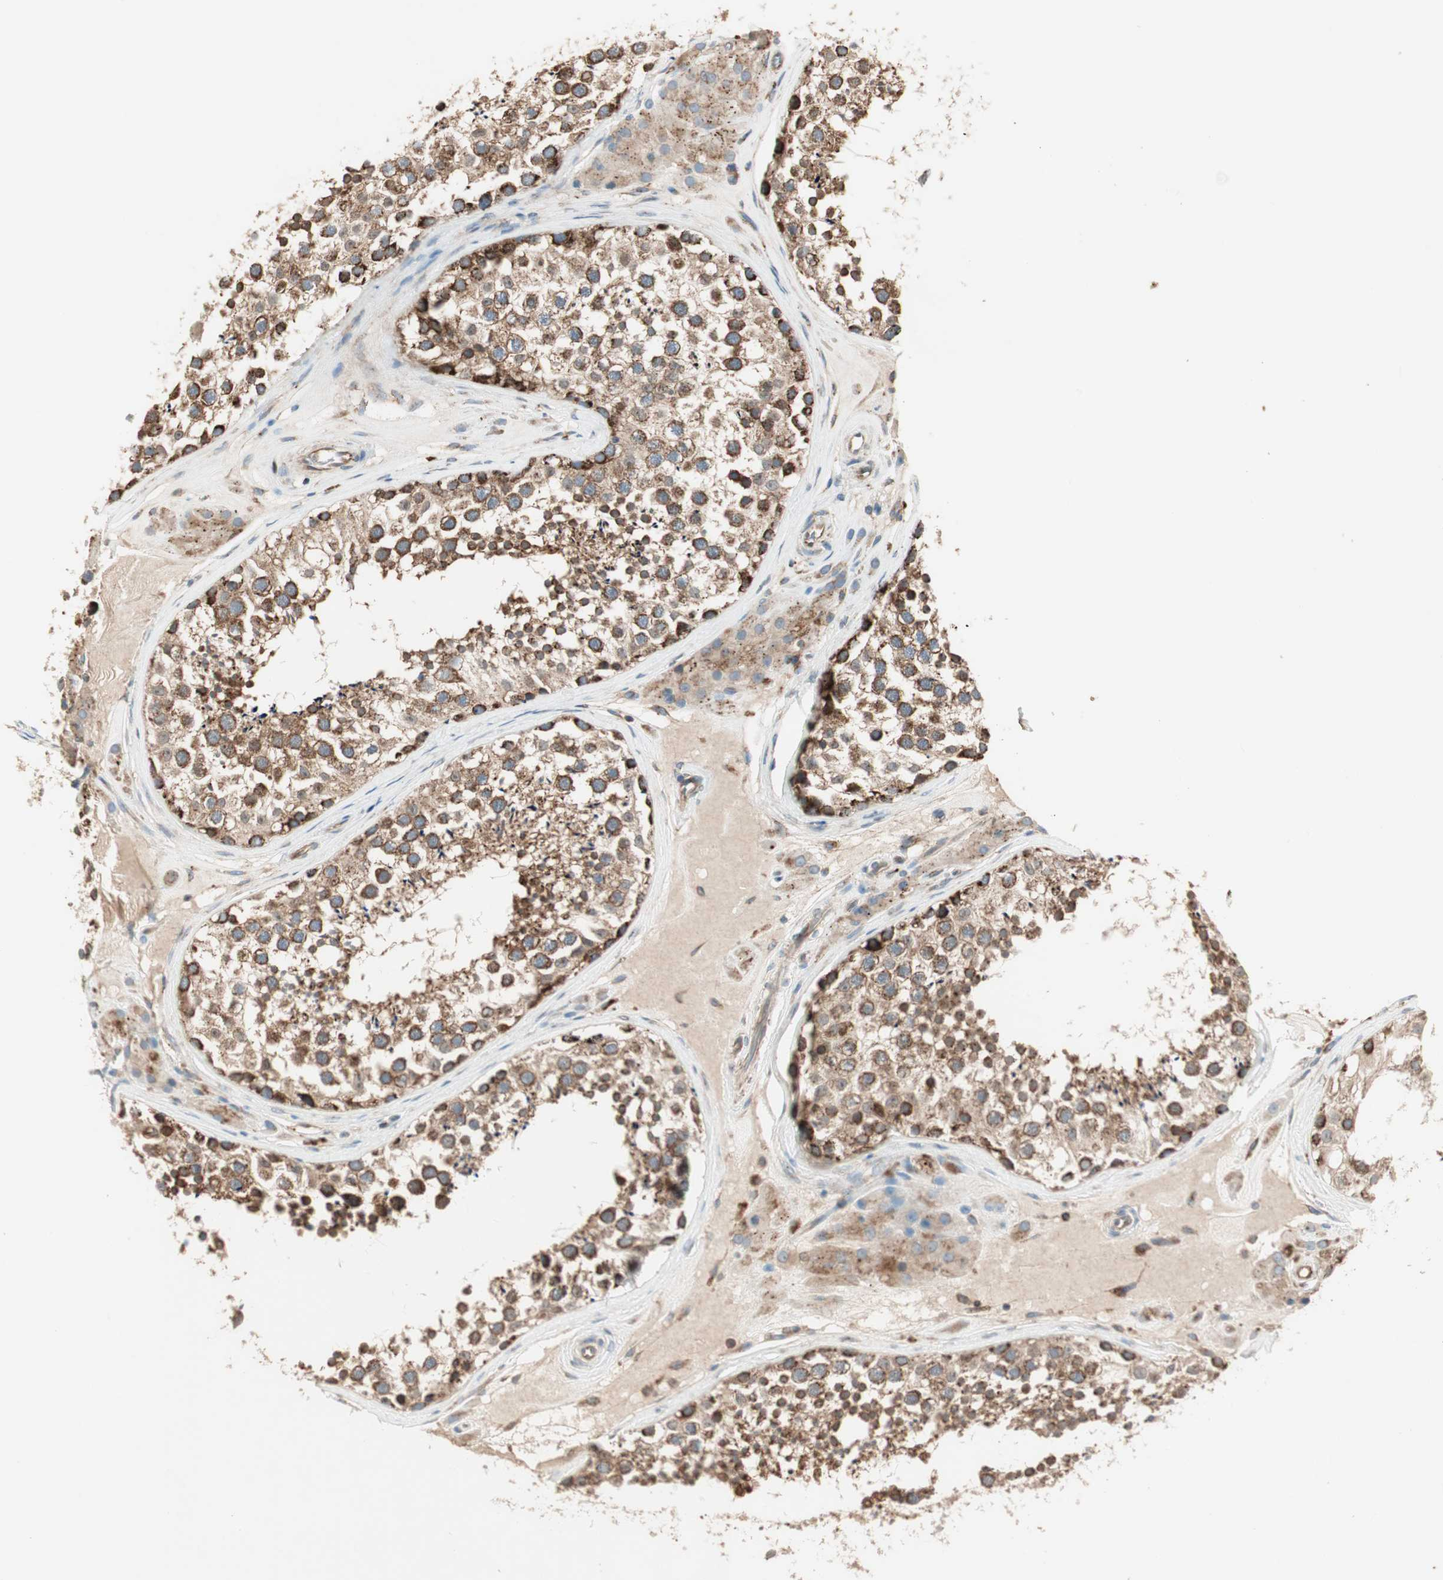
{"staining": {"intensity": "strong", "quantity": ">75%", "location": "cytoplasmic/membranous"}, "tissue": "testis", "cell_type": "Cells in seminiferous ducts", "image_type": "normal", "snomed": [{"axis": "morphology", "description": "Normal tissue, NOS"}, {"axis": "topography", "description": "Testis"}], "caption": "This histopathology image reveals normal testis stained with immunohistochemistry to label a protein in brown. The cytoplasmic/membranous of cells in seminiferous ducts show strong positivity for the protein. Nuclei are counter-stained blue.", "gene": "CHADL", "patient": {"sex": "male", "age": 46}}